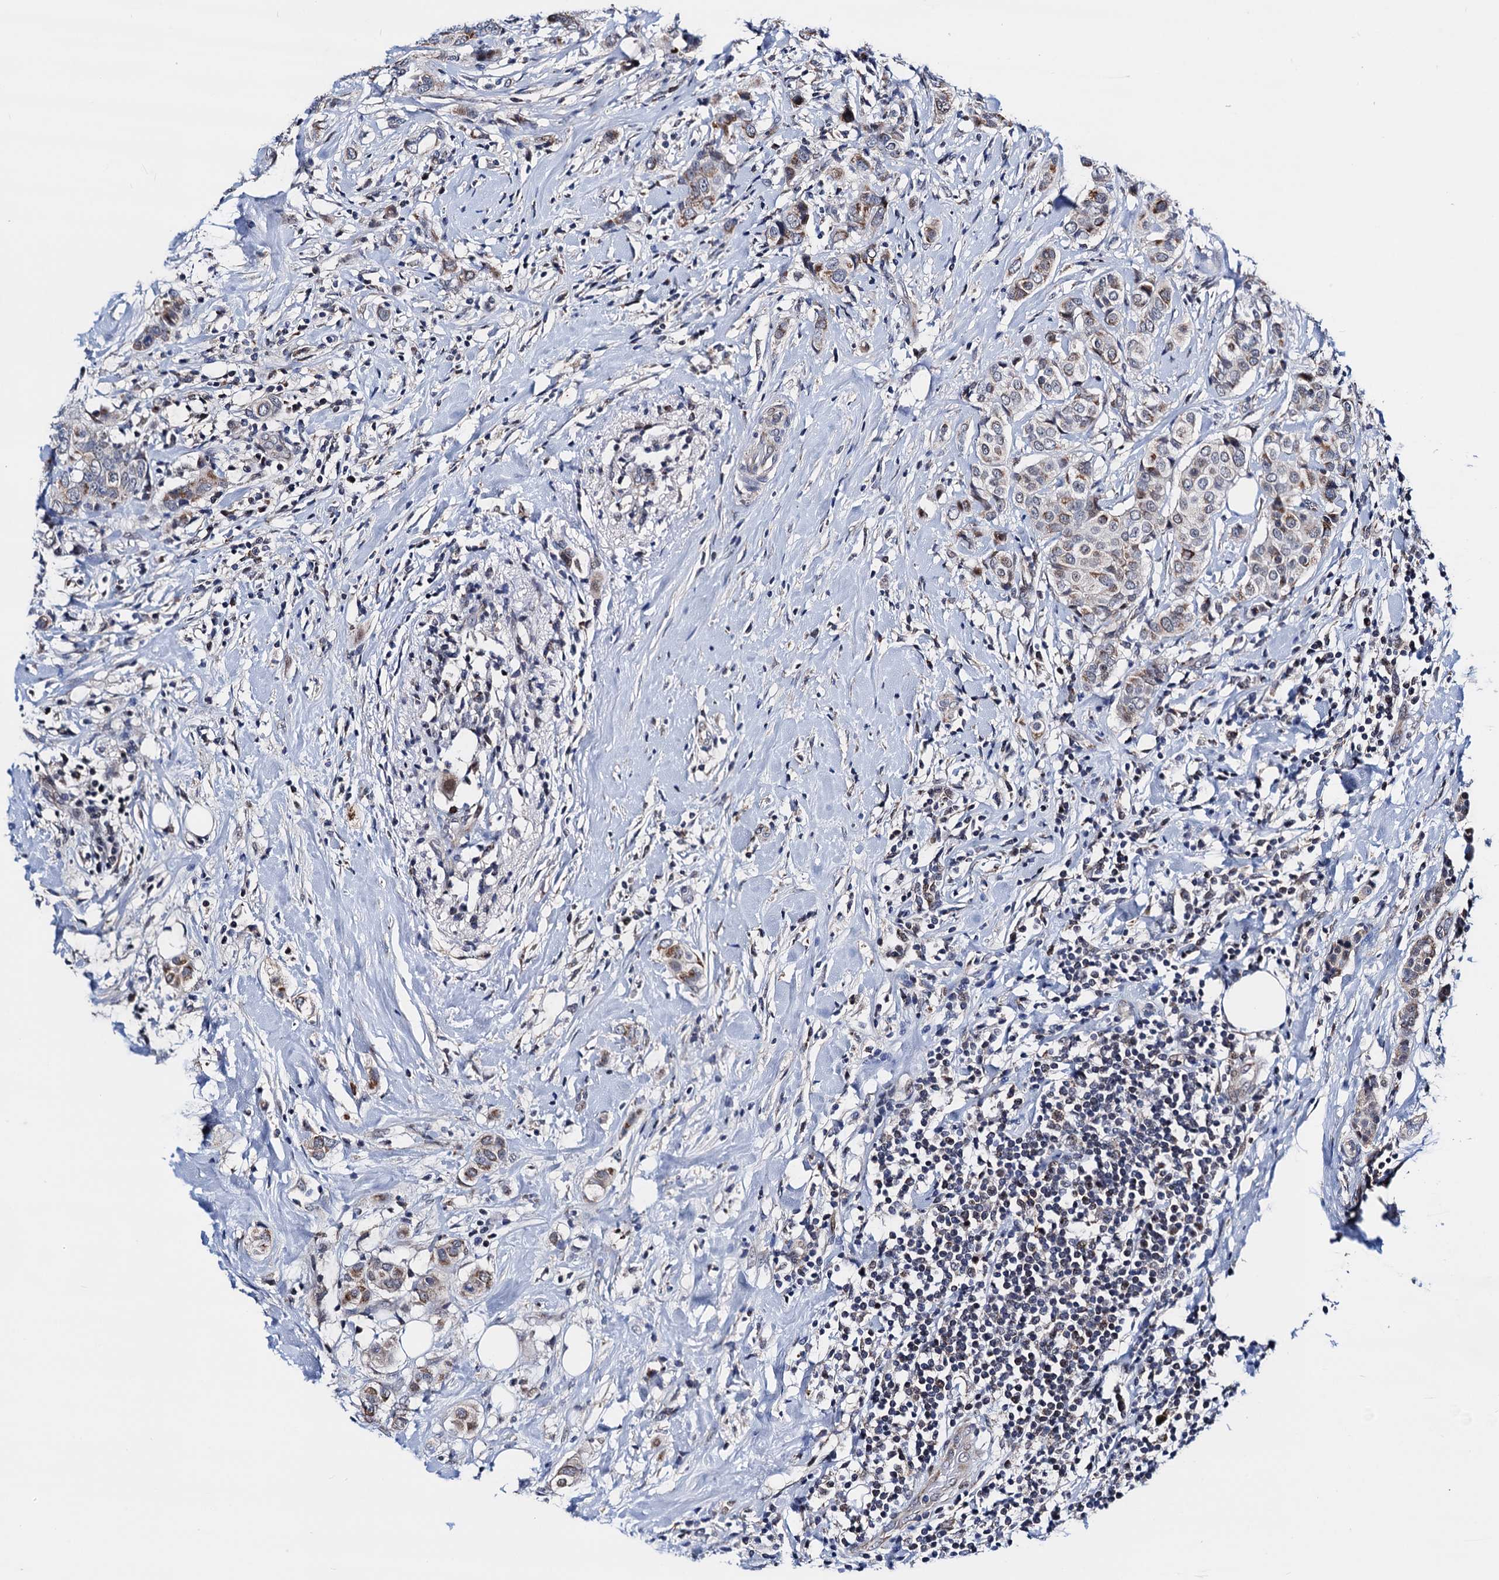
{"staining": {"intensity": "moderate", "quantity": "25%-75%", "location": "cytoplasmic/membranous"}, "tissue": "breast cancer", "cell_type": "Tumor cells", "image_type": "cancer", "snomed": [{"axis": "morphology", "description": "Lobular carcinoma"}, {"axis": "topography", "description": "Breast"}], "caption": "Brown immunohistochemical staining in human breast cancer (lobular carcinoma) demonstrates moderate cytoplasmic/membranous positivity in about 25%-75% of tumor cells.", "gene": "COA4", "patient": {"sex": "female", "age": 51}}